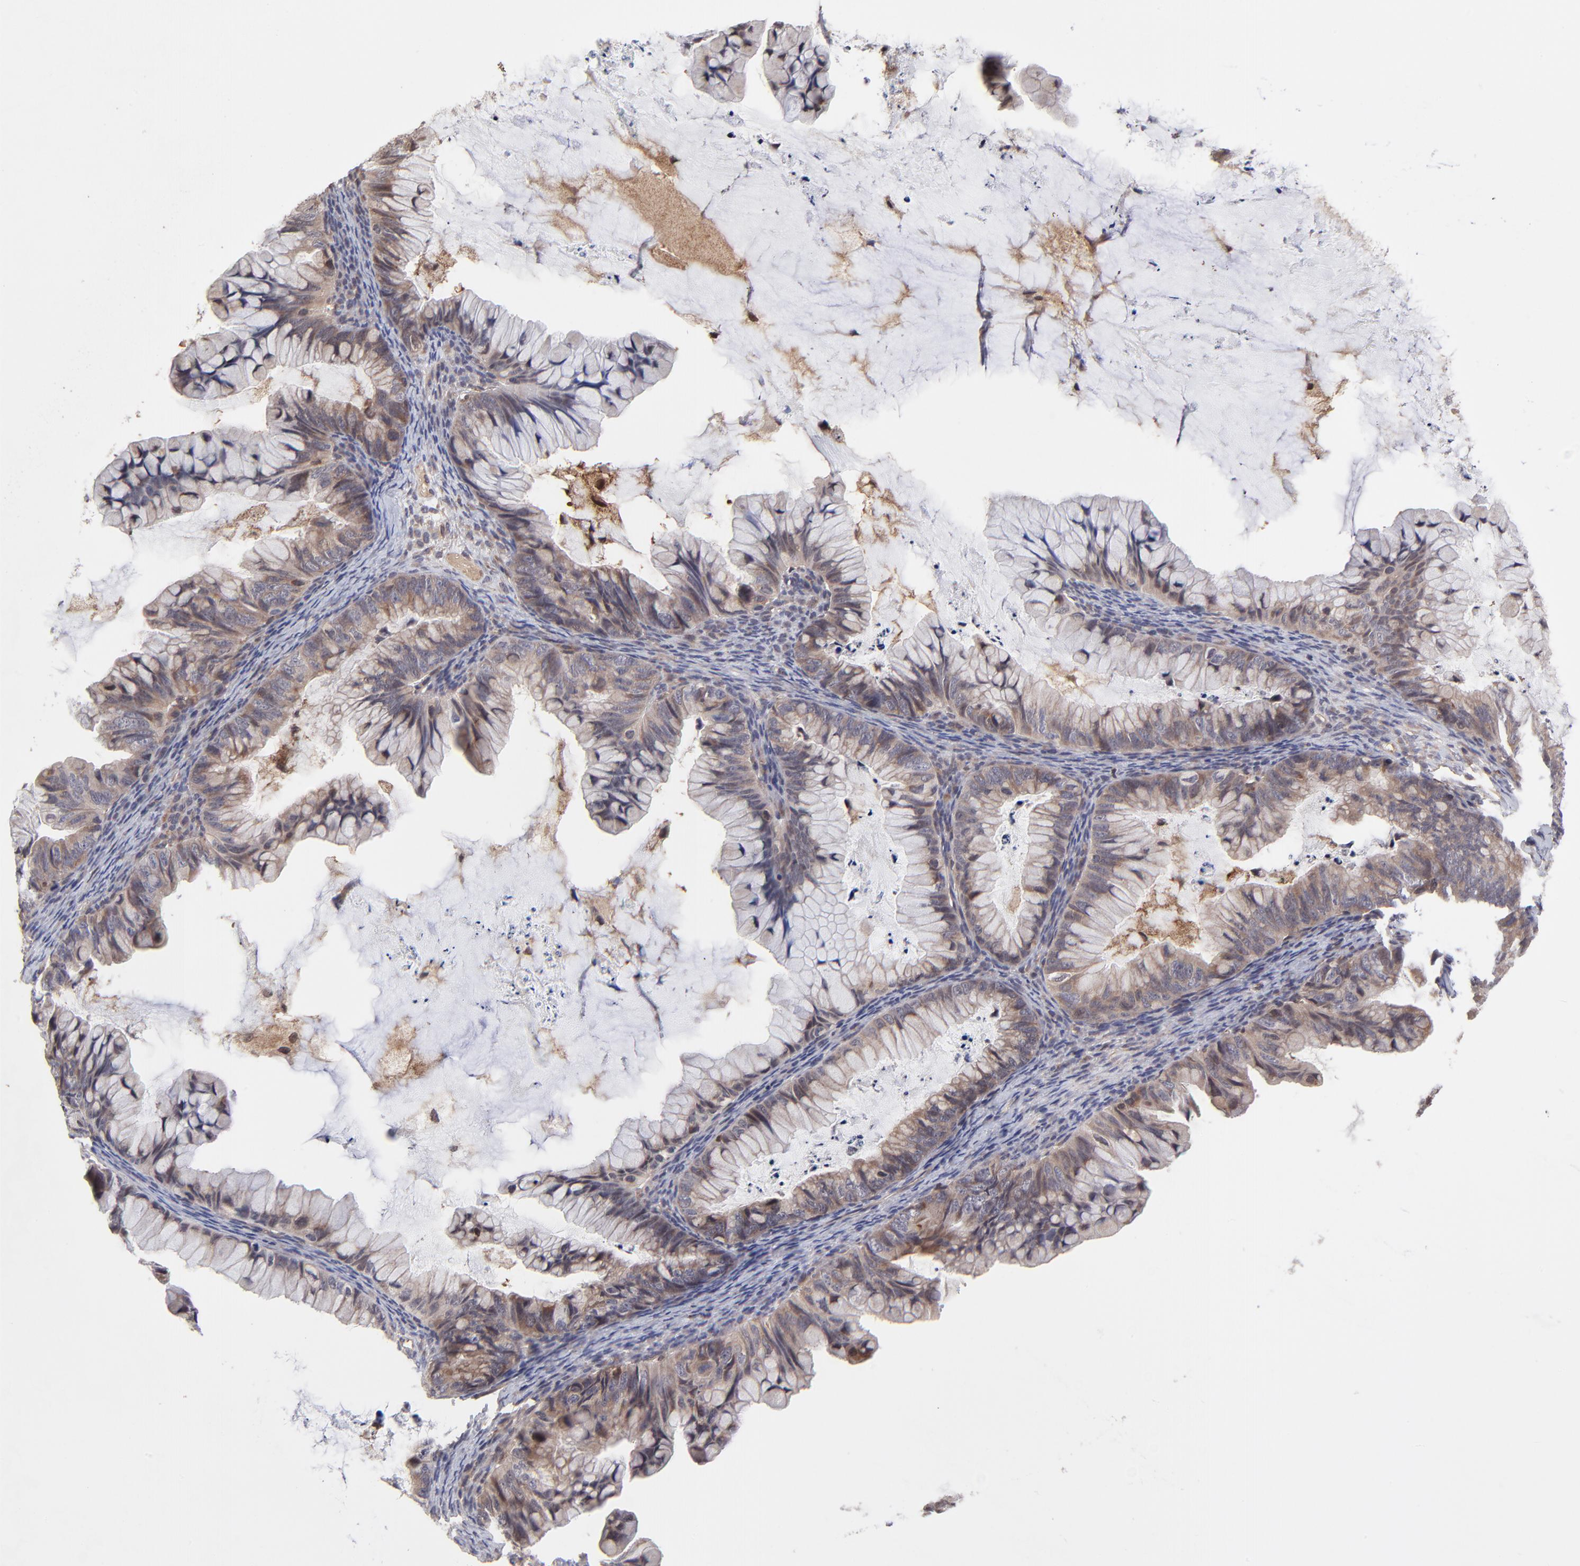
{"staining": {"intensity": "weak", "quantity": "25%-75%", "location": "cytoplasmic/membranous"}, "tissue": "ovarian cancer", "cell_type": "Tumor cells", "image_type": "cancer", "snomed": [{"axis": "morphology", "description": "Cystadenocarcinoma, mucinous, NOS"}, {"axis": "topography", "description": "Ovary"}], "caption": "The image shows a brown stain indicating the presence of a protein in the cytoplasmic/membranous of tumor cells in ovarian cancer (mucinous cystadenocarcinoma).", "gene": "UBE2L6", "patient": {"sex": "female", "age": 36}}